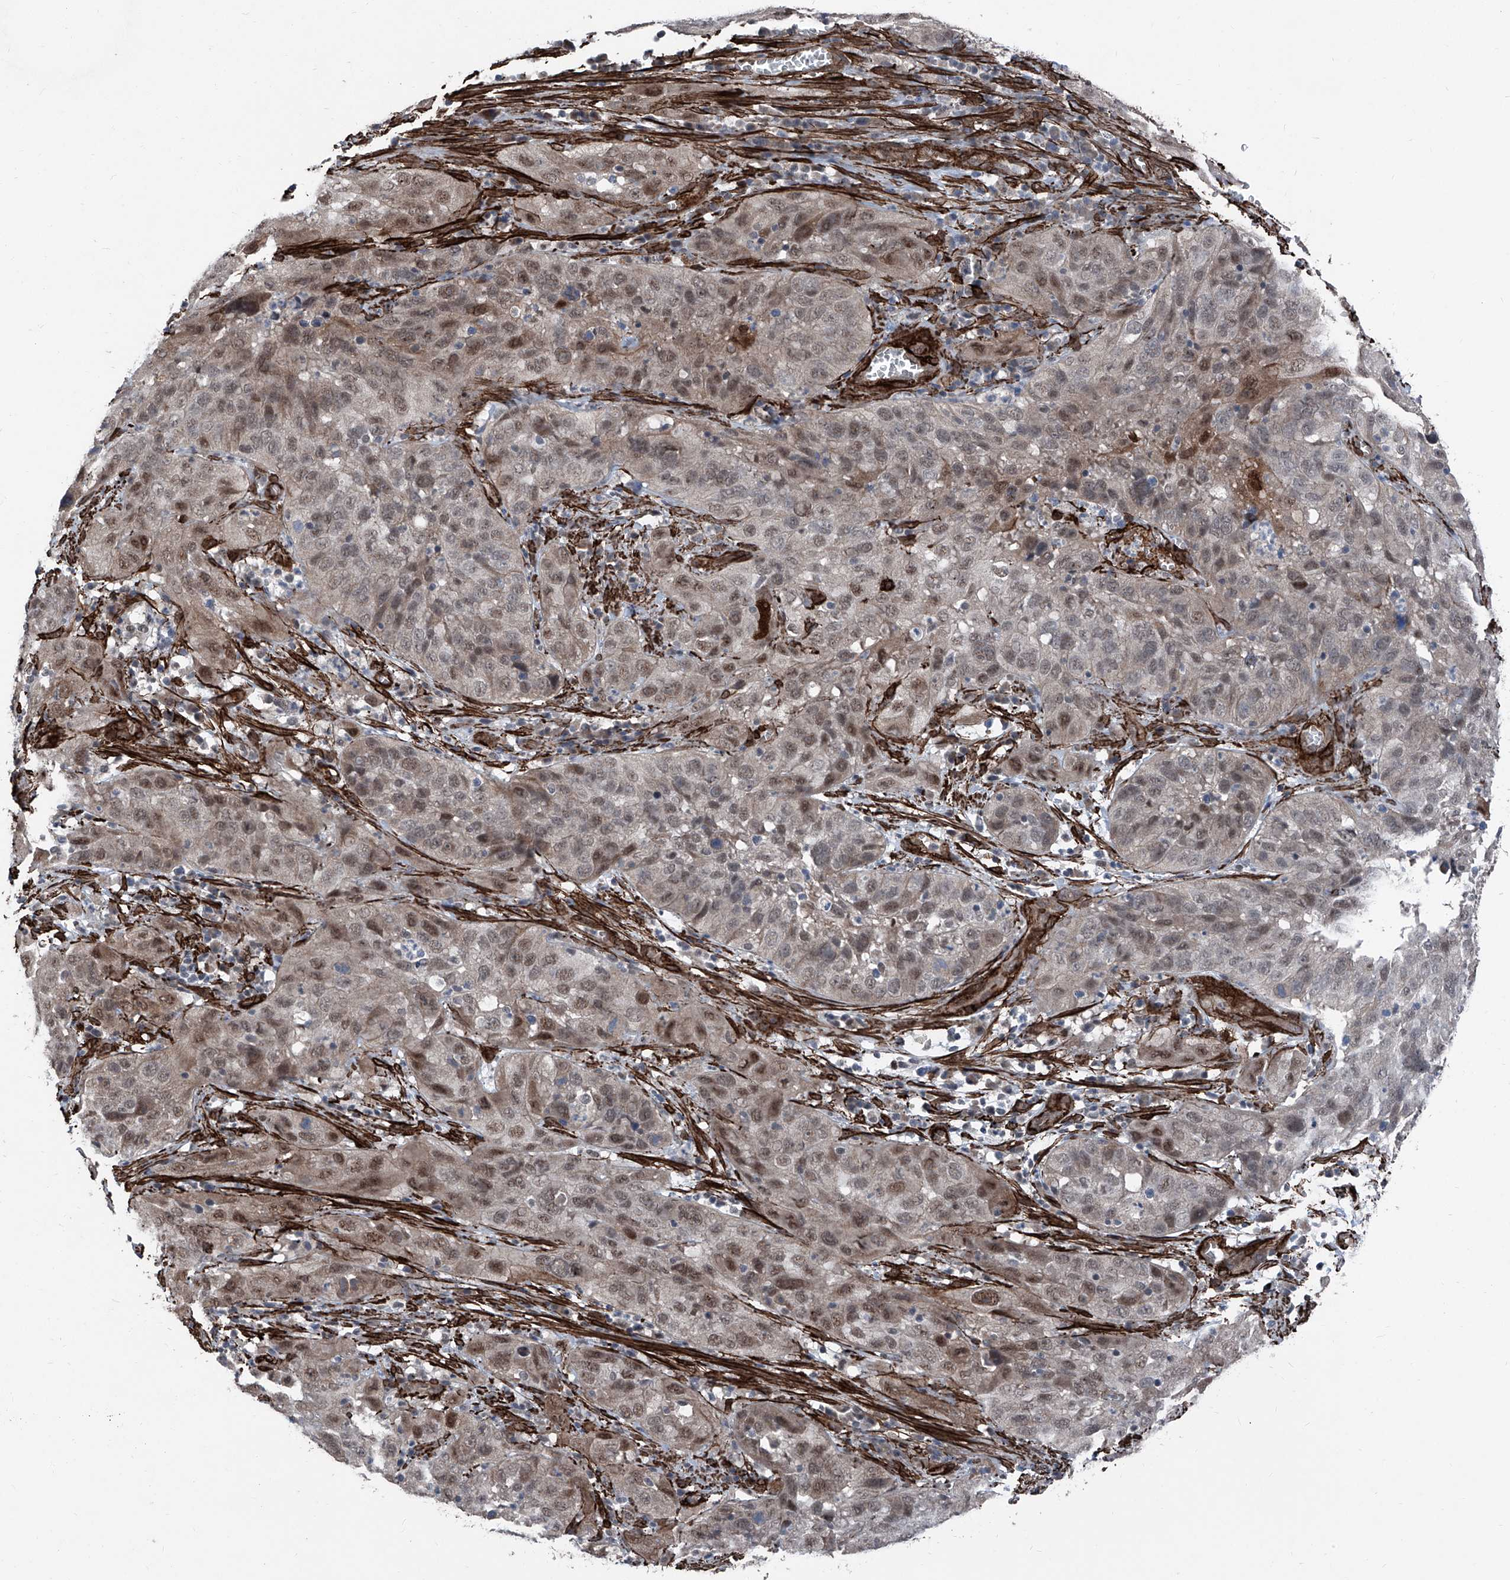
{"staining": {"intensity": "moderate", "quantity": "25%-75%", "location": "nuclear"}, "tissue": "cervical cancer", "cell_type": "Tumor cells", "image_type": "cancer", "snomed": [{"axis": "morphology", "description": "Squamous cell carcinoma, NOS"}, {"axis": "topography", "description": "Cervix"}], "caption": "Protein staining of squamous cell carcinoma (cervical) tissue shows moderate nuclear expression in about 25%-75% of tumor cells.", "gene": "COA7", "patient": {"sex": "female", "age": 32}}